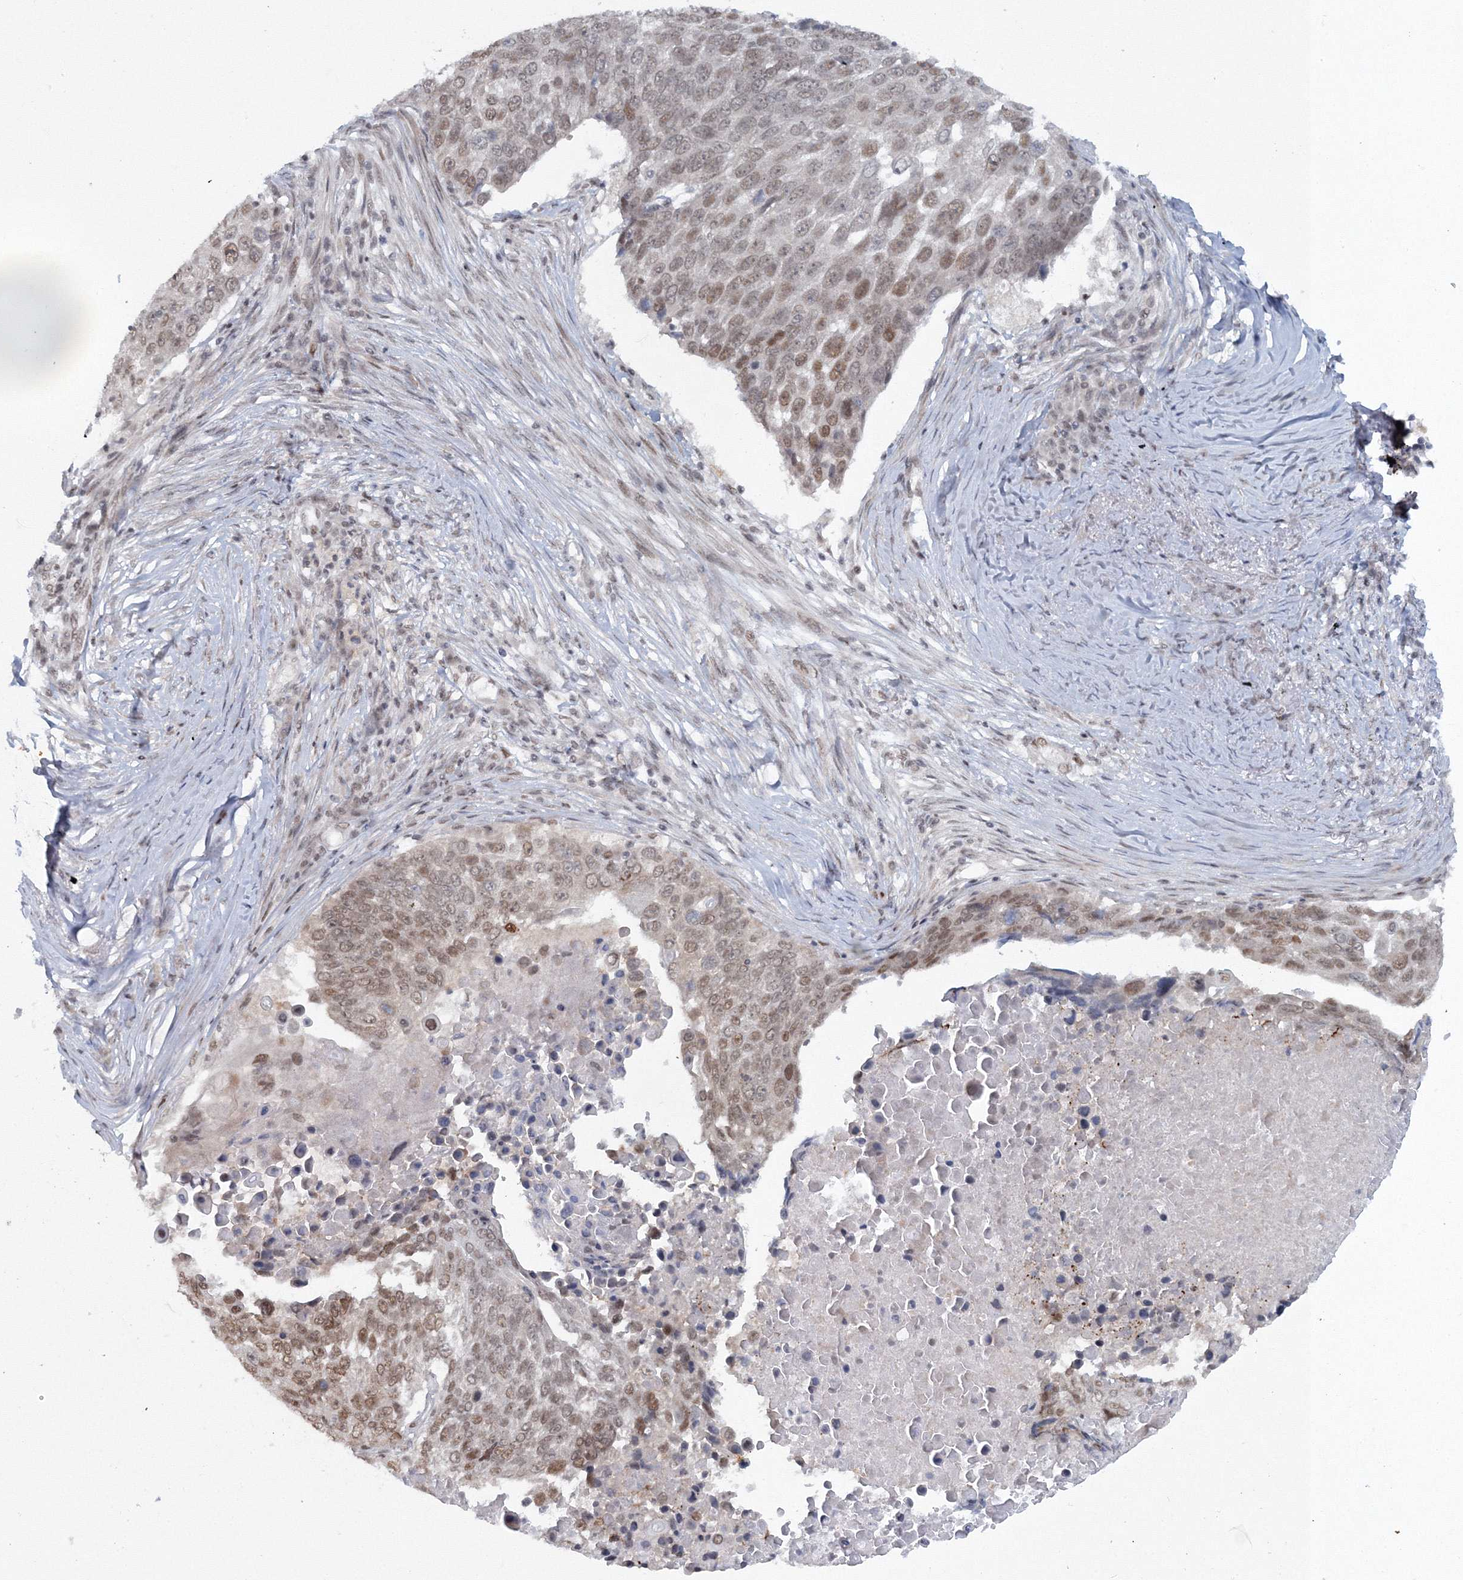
{"staining": {"intensity": "moderate", "quantity": ">75%", "location": "nuclear"}, "tissue": "lung cancer", "cell_type": "Tumor cells", "image_type": "cancer", "snomed": [{"axis": "morphology", "description": "Squamous cell carcinoma, NOS"}, {"axis": "topography", "description": "Lung"}], "caption": "Immunohistochemistry histopathology image of lung cancer (squamous cell carcinoma) stained for a protein (brown), which exhibits medium levels of moderate nuclear positivity in about >75% of tumor cells.", "gene": "C3orf33", "patient": {"sex": "male", "age": 66}}